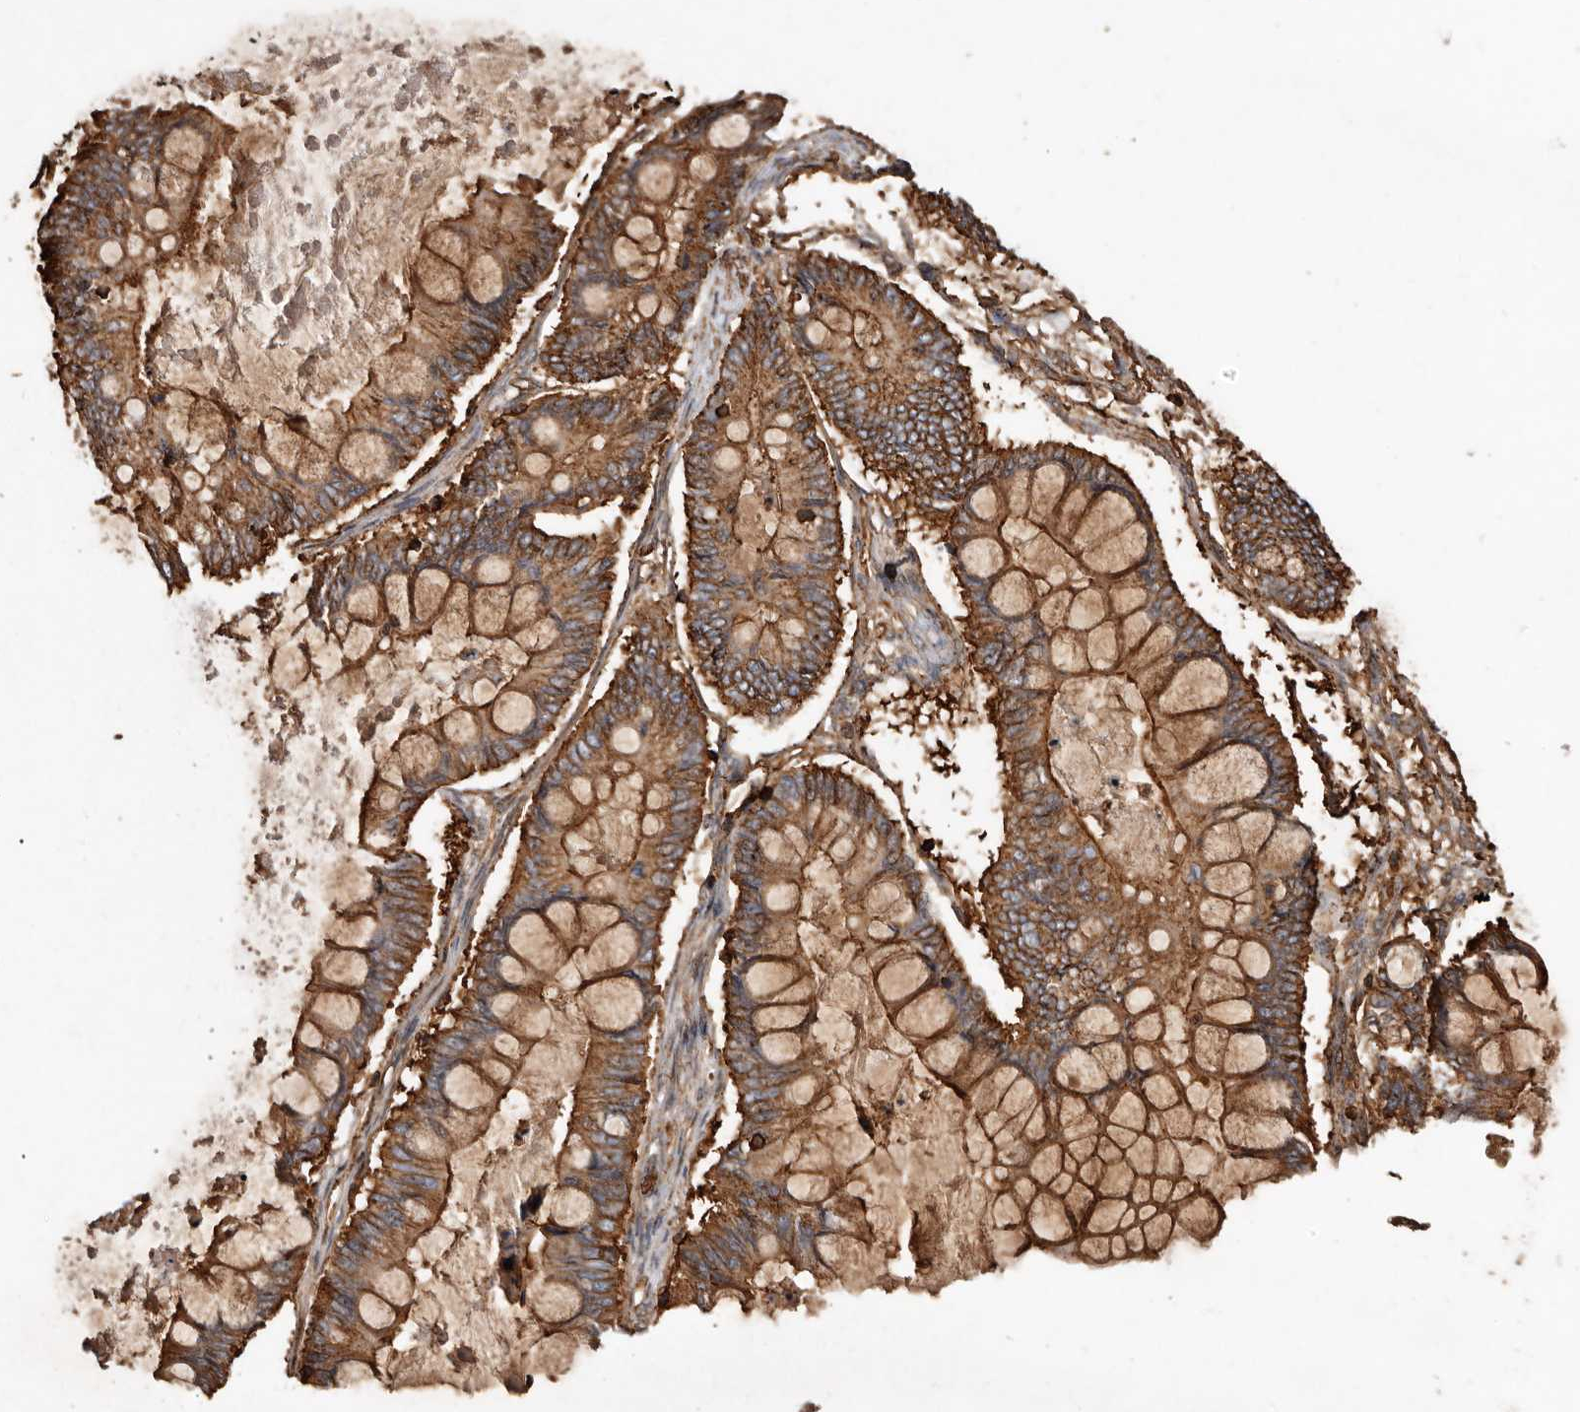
{"staining": {"intensity": "strong", "quantity": ">75%", "location": "cytoplasmic/membranous"}, "tissue": "ovarian cancer", "cell_type": "Tumor cells", "image_type": "cancer", "snomed": [{"axis": "morphology", "description": "Cystadenocarcinoma, mucinous, NOS"}, {"axis": "topography", "description": "Ovary"}], "caption": "The micrograph exhibits staining of ovarian cancer (mucinous cystadenocarcinoma), revealing strong cytoplasmic/membranous protein expression (brown color) within tumor cells.", "gene": "COQ8B", "patient": {"sex": "female", "age": 61}}